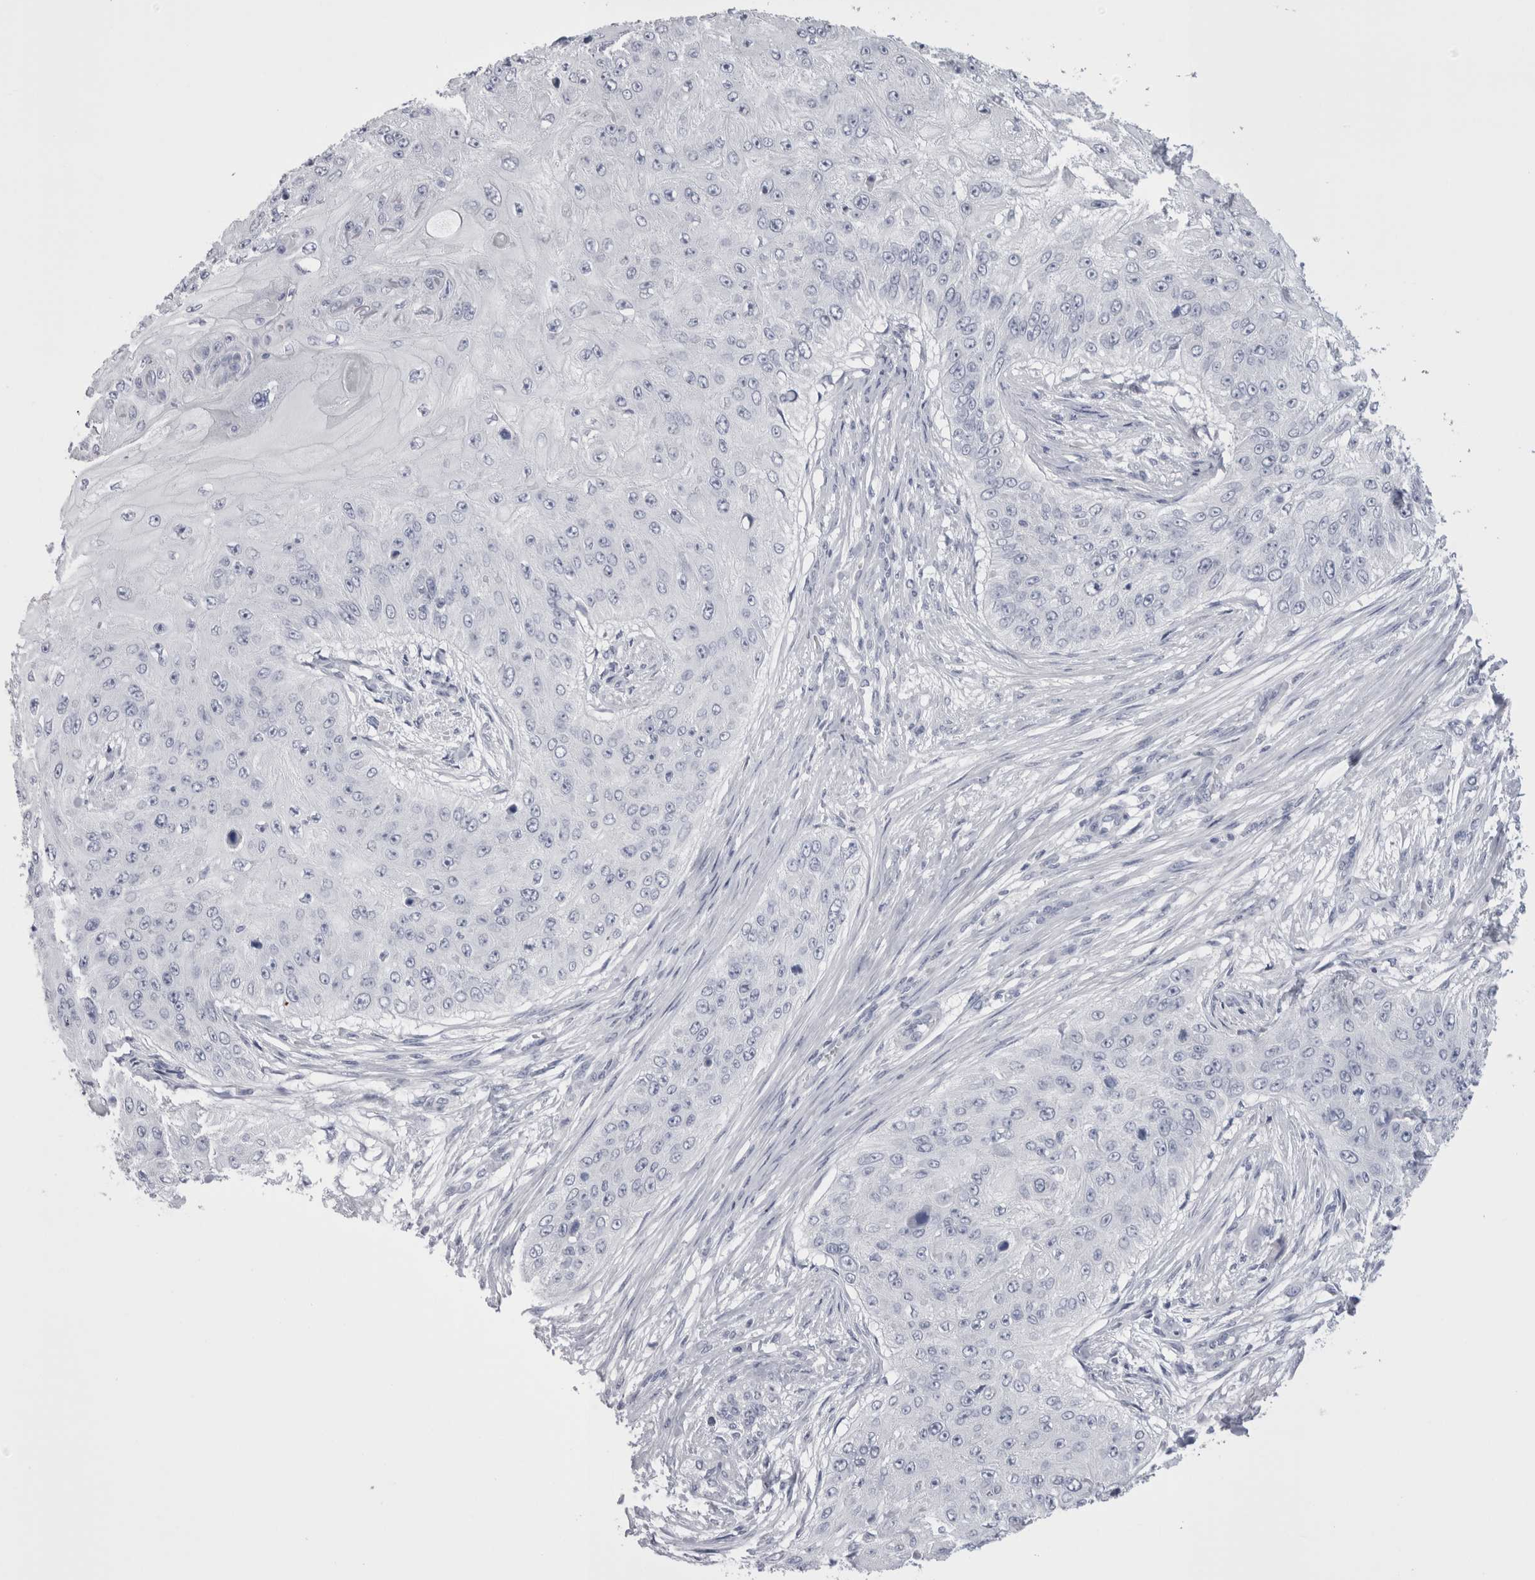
{"staining": {"intensity": "negative", "quantity": "none", "location": "none"}, "tissue": "skin cancer", "cell_type": "Tumor cells", "image_type": "cancer", "snomed": [{"axis": "morphology", "description": "Squamous cell carcinoma, NOS"}, {"axis": "topography", "description": "Skin"}], "caption": "The image displays no significant positivity in tumor cells of squamous cell carcinoma (skin).", "gene": "SUCNR1", "patient": {"sex": "female", "age": 80}}